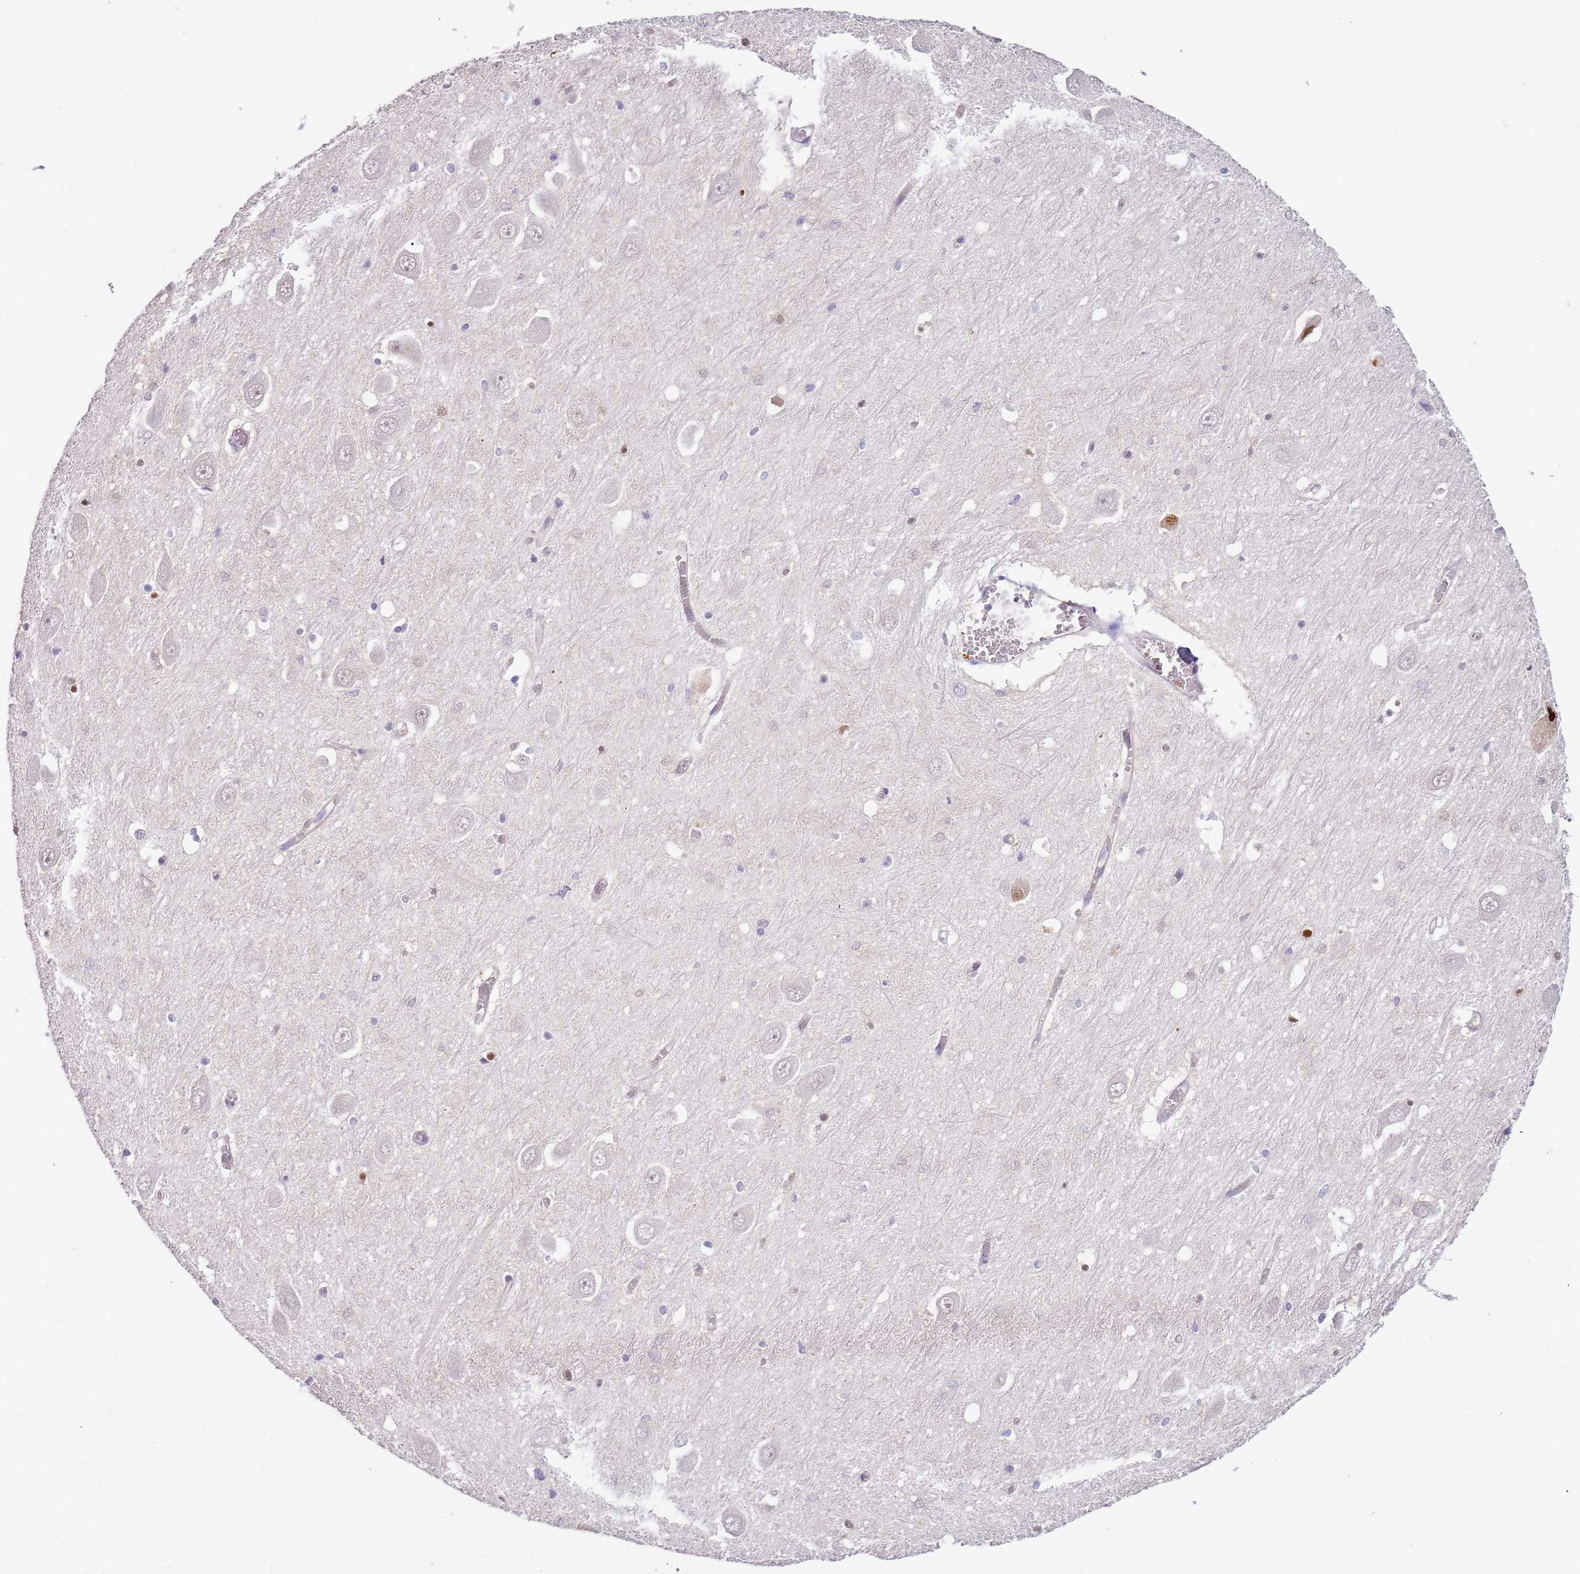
{"staining": {"intensity": "moderate", "quantity": "<25%", "location": "nuclear"}, "tissue": "hippocampus", "cell_type": "Glial cells", "image_type": "normal", "snomed": [{"axis": "morphology", "description": "Normal tissue, NOS"}, {"axis": "topography", "description": "Hippocampus"}], "caption": "The immunohistochemical stain shows moderate nuclear positivity in glial cells of unremarkable hippocampus. The staining was performed using DAB (3,3'-diaminobenzidine) to visualize the protein expression in brown, while the nuclei were stained in blue with hematoxylin (Magnification: 20x).", "gene": "GSTO2", "patient": {"sex": "male", "age": 70}}